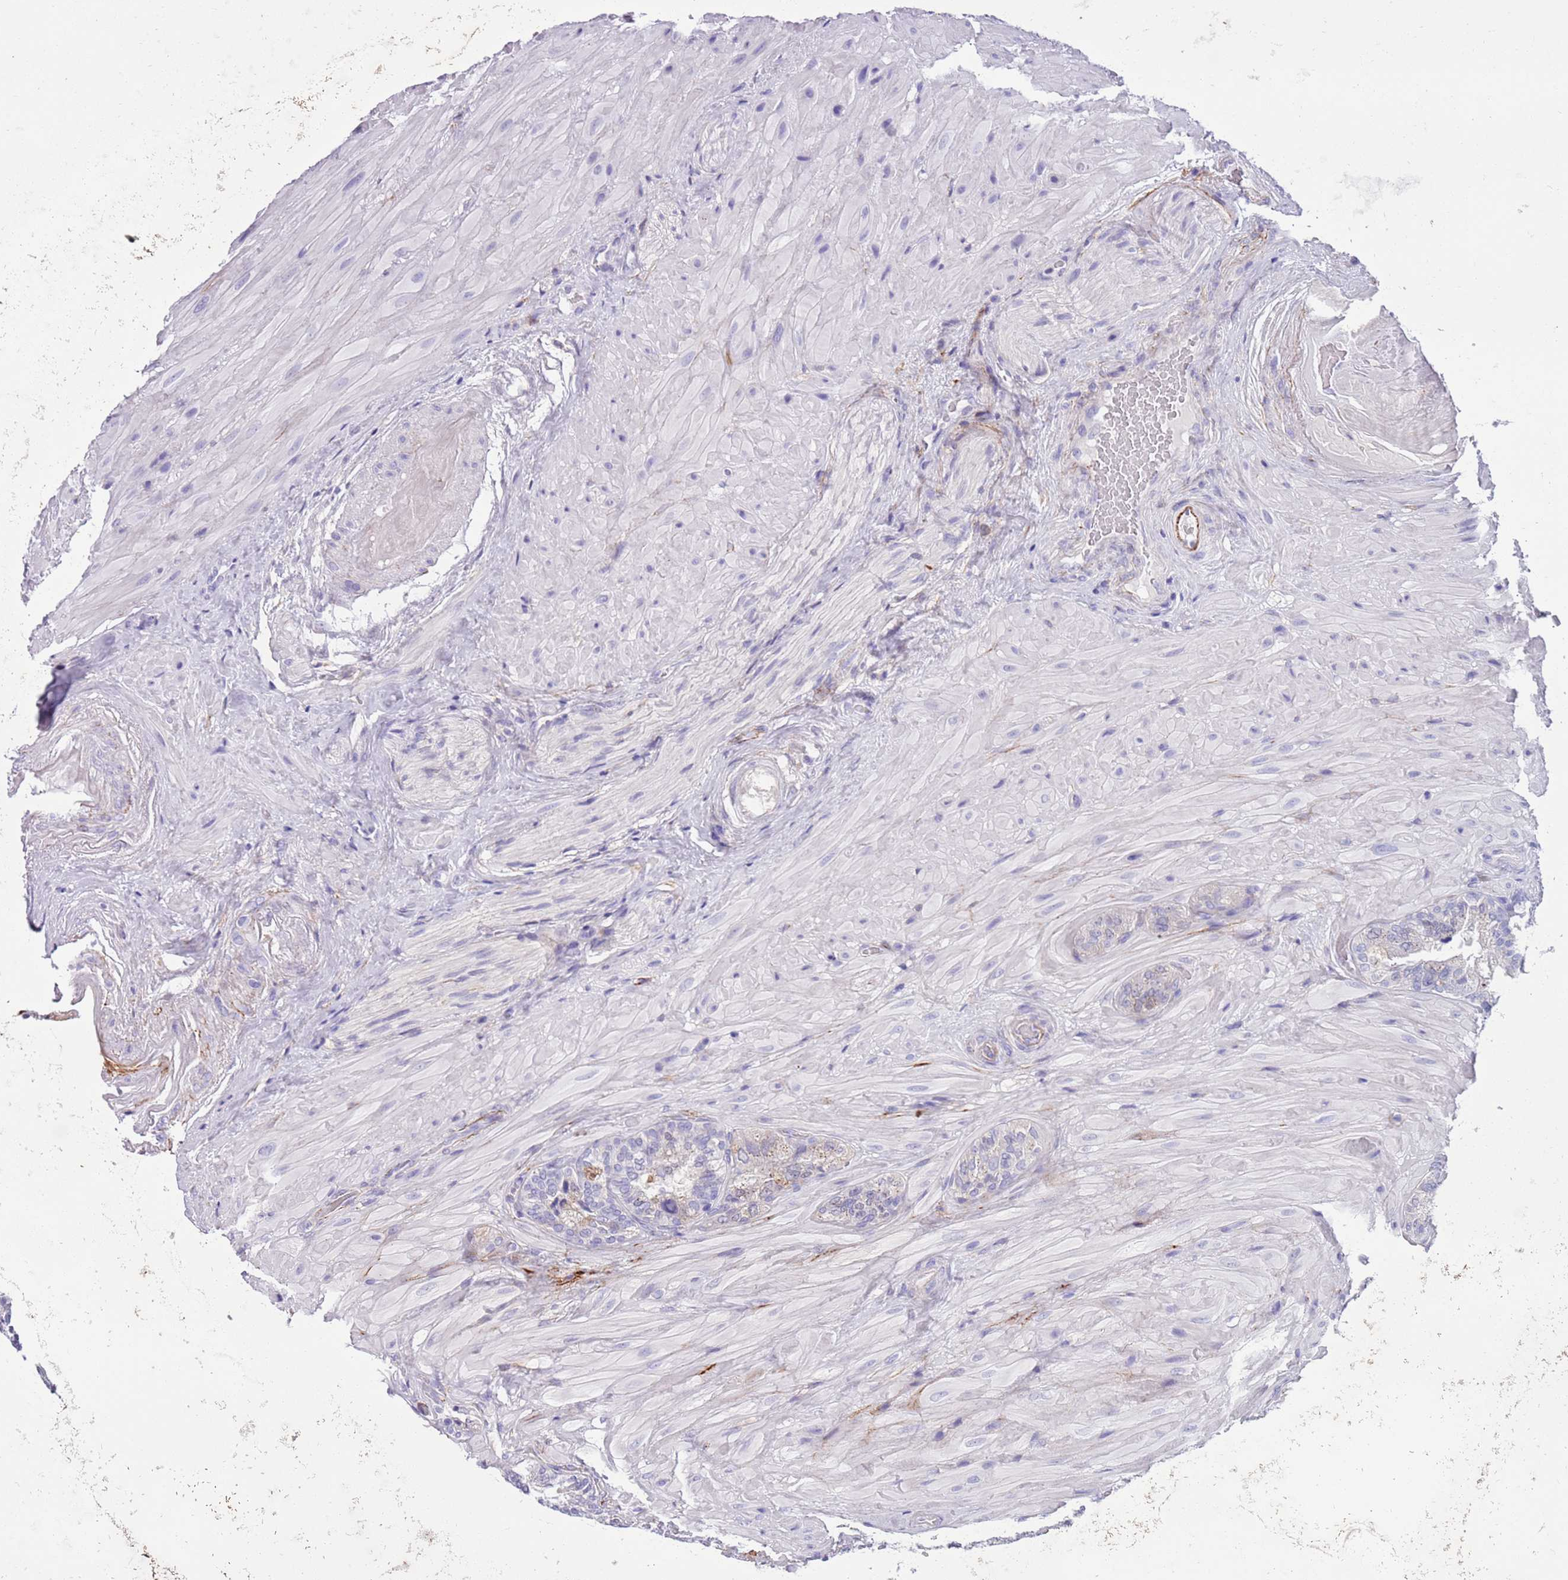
{"staining": {"intensity": "negative", "quantity": "none", "location": "none"}, "tissue": "seminal vesicle", "cell_type": "Glandular cells", "image_type": "normal", "snomed": [{"axis": "morphology", "description": "Normal tissue, NOS"}, {"axis": "topography", "description": "Prostate and seminal vesicle, NOS"}, {"axis": "topography", "description": "Prostate"}, {"axis": "topography", "description": "Seminal veicle"}], "caption": "Glandular cells show no significant expression in normal seminal vesicle.", "gene": "PFKFB2", "patient": {"sex": "male", "age": 67}}